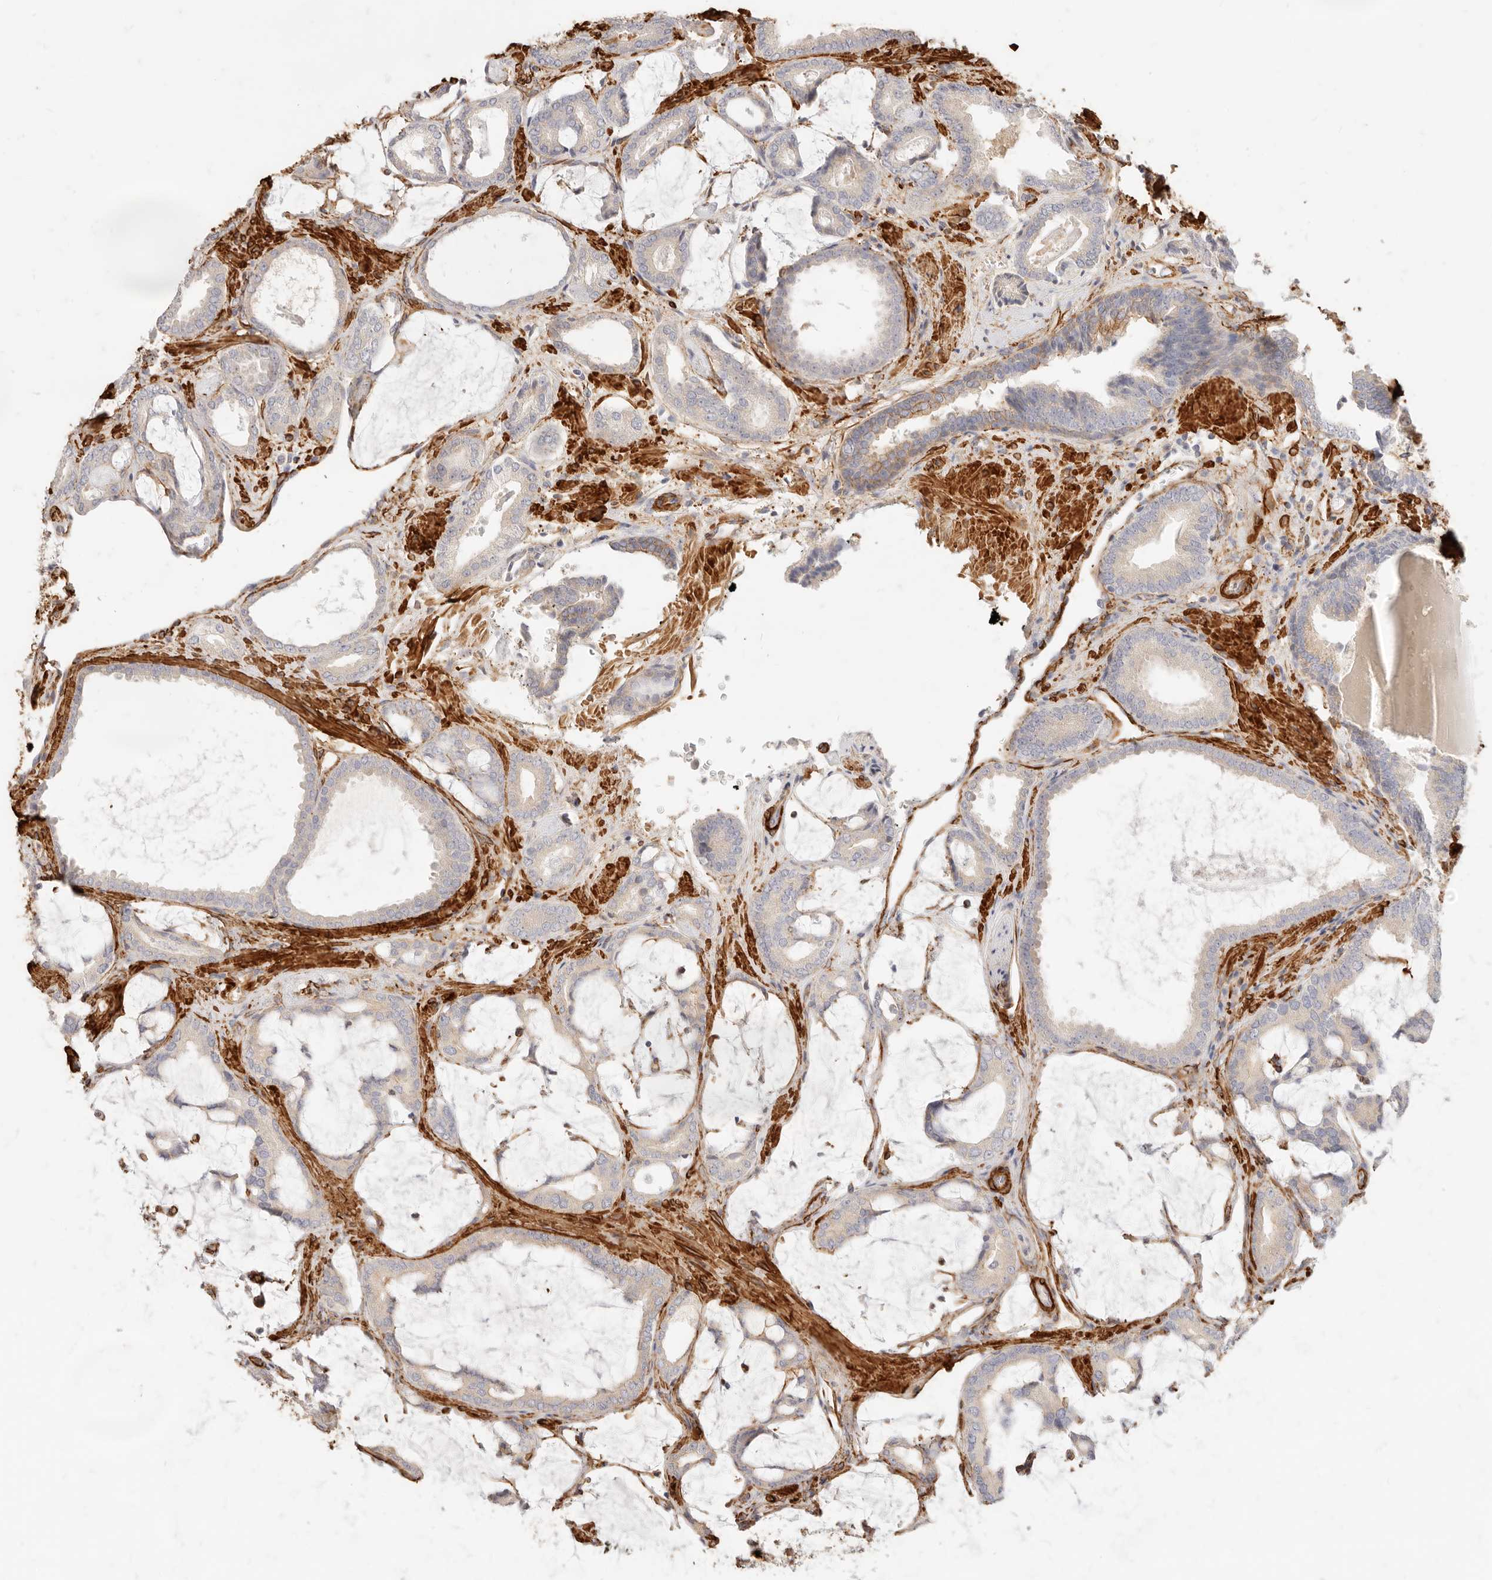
{"staining": {"intensity": "moderate", "quantity": "<25%", "location": "cytoplasmic/membranous"}, "tissue": "prostate cancer", "cell_type": "Tumor cells", "image_type": "cancer", "snomed": [{"axis": "morphology", "description": "Adenocarcinoma, Low grade"}, {"axis": "topography", "description": "Prostate"}], "caption": "A brown stain labels moderate cytoplasmic/membranous positivity of a protein in human prostate cancer tumor cells.", "gene": "TMTC2", "patient": {"sex": "male", "age": 71}}